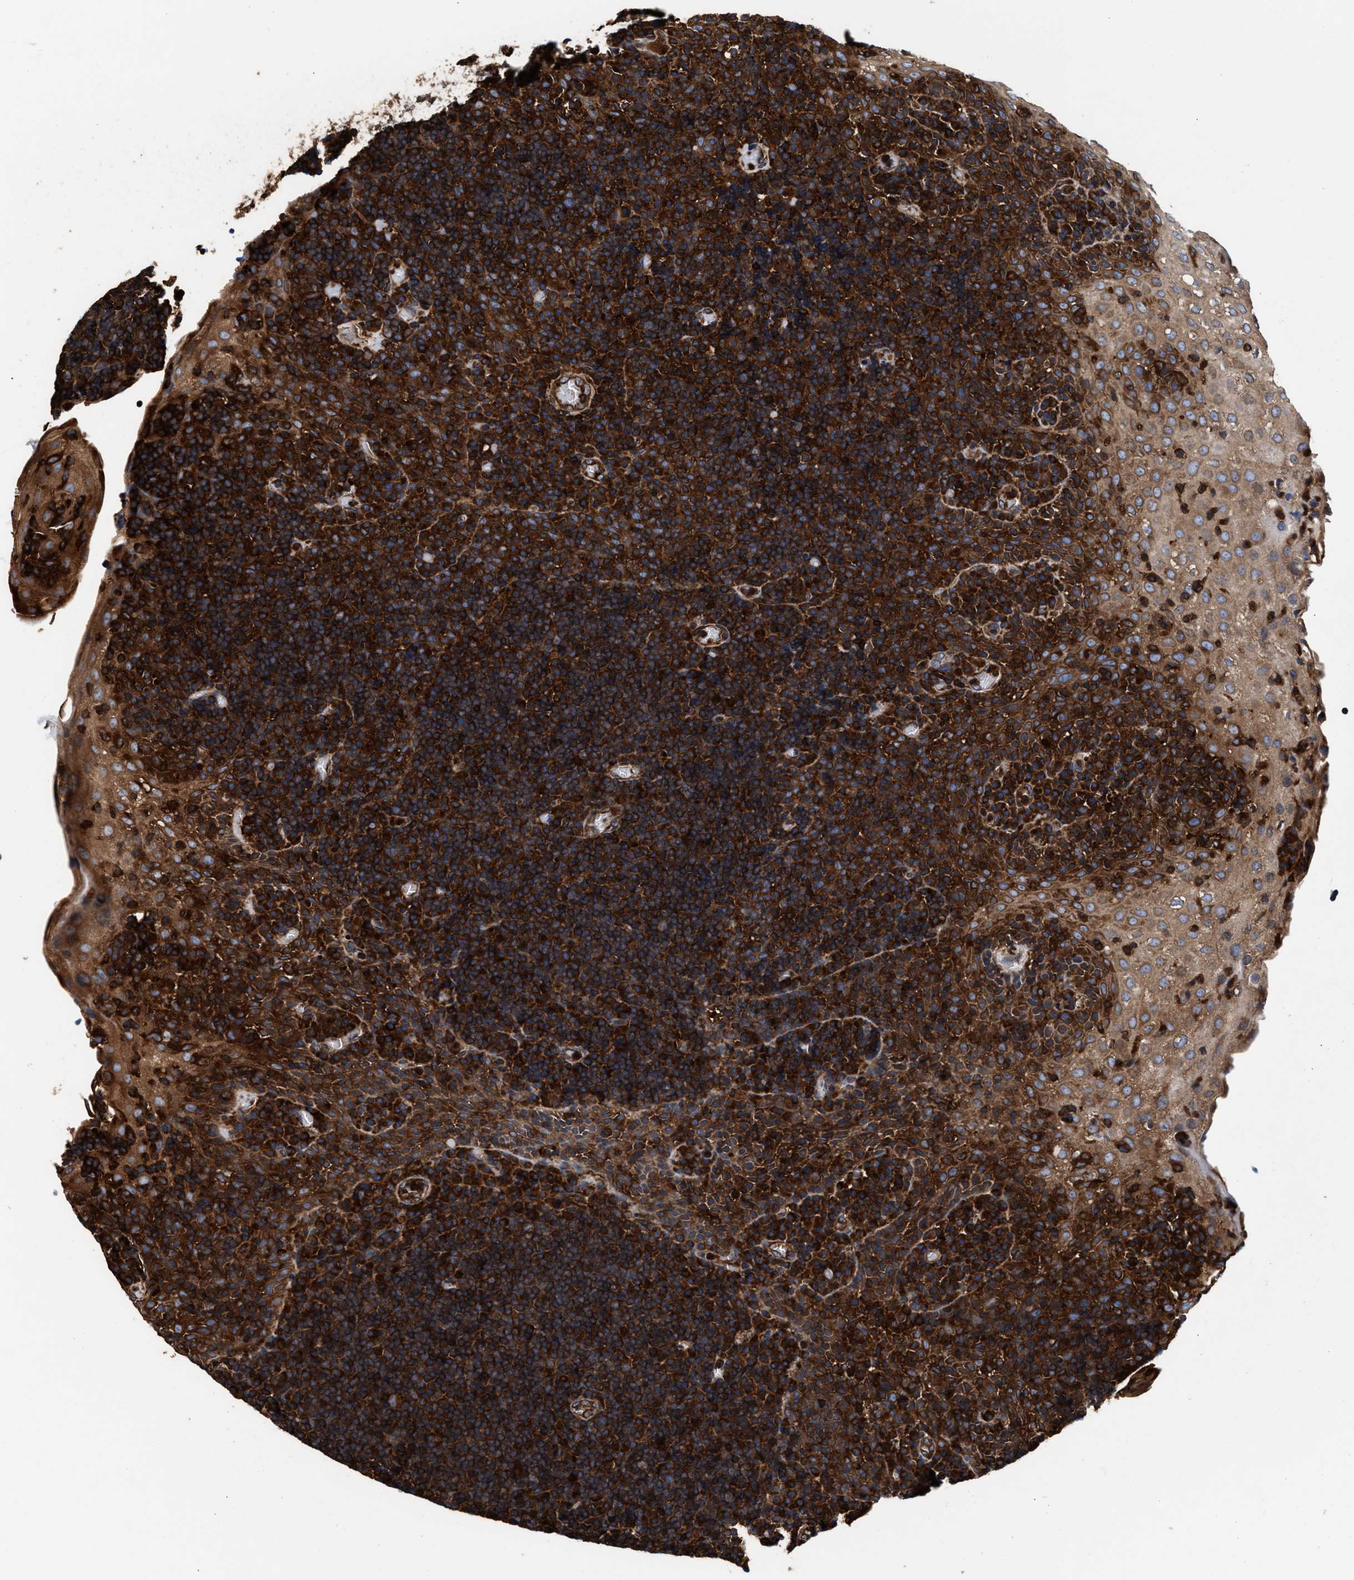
{"staining": {"intensity": "strong", "quantity": ">75%", "location": "cytoplasmic/membranous"}, "tissue": "tonsil", "cell_type": "Germinal center cells", "image_type": "normal", "snomed": [{"axis": "morphology", "description": "Normal tissue, NOS"}, {"axis": "topography", "description": "Tonsil"}], "caption": "A micrograph showing strong cytoplasmic/membranous expression in about >75% of germinal center cells in unremarkable tonsil, as visualized by brown immunohistochemical staining.", "gene": "ENSG00000286112", "patient": {"sex": "male", "age": 37}}